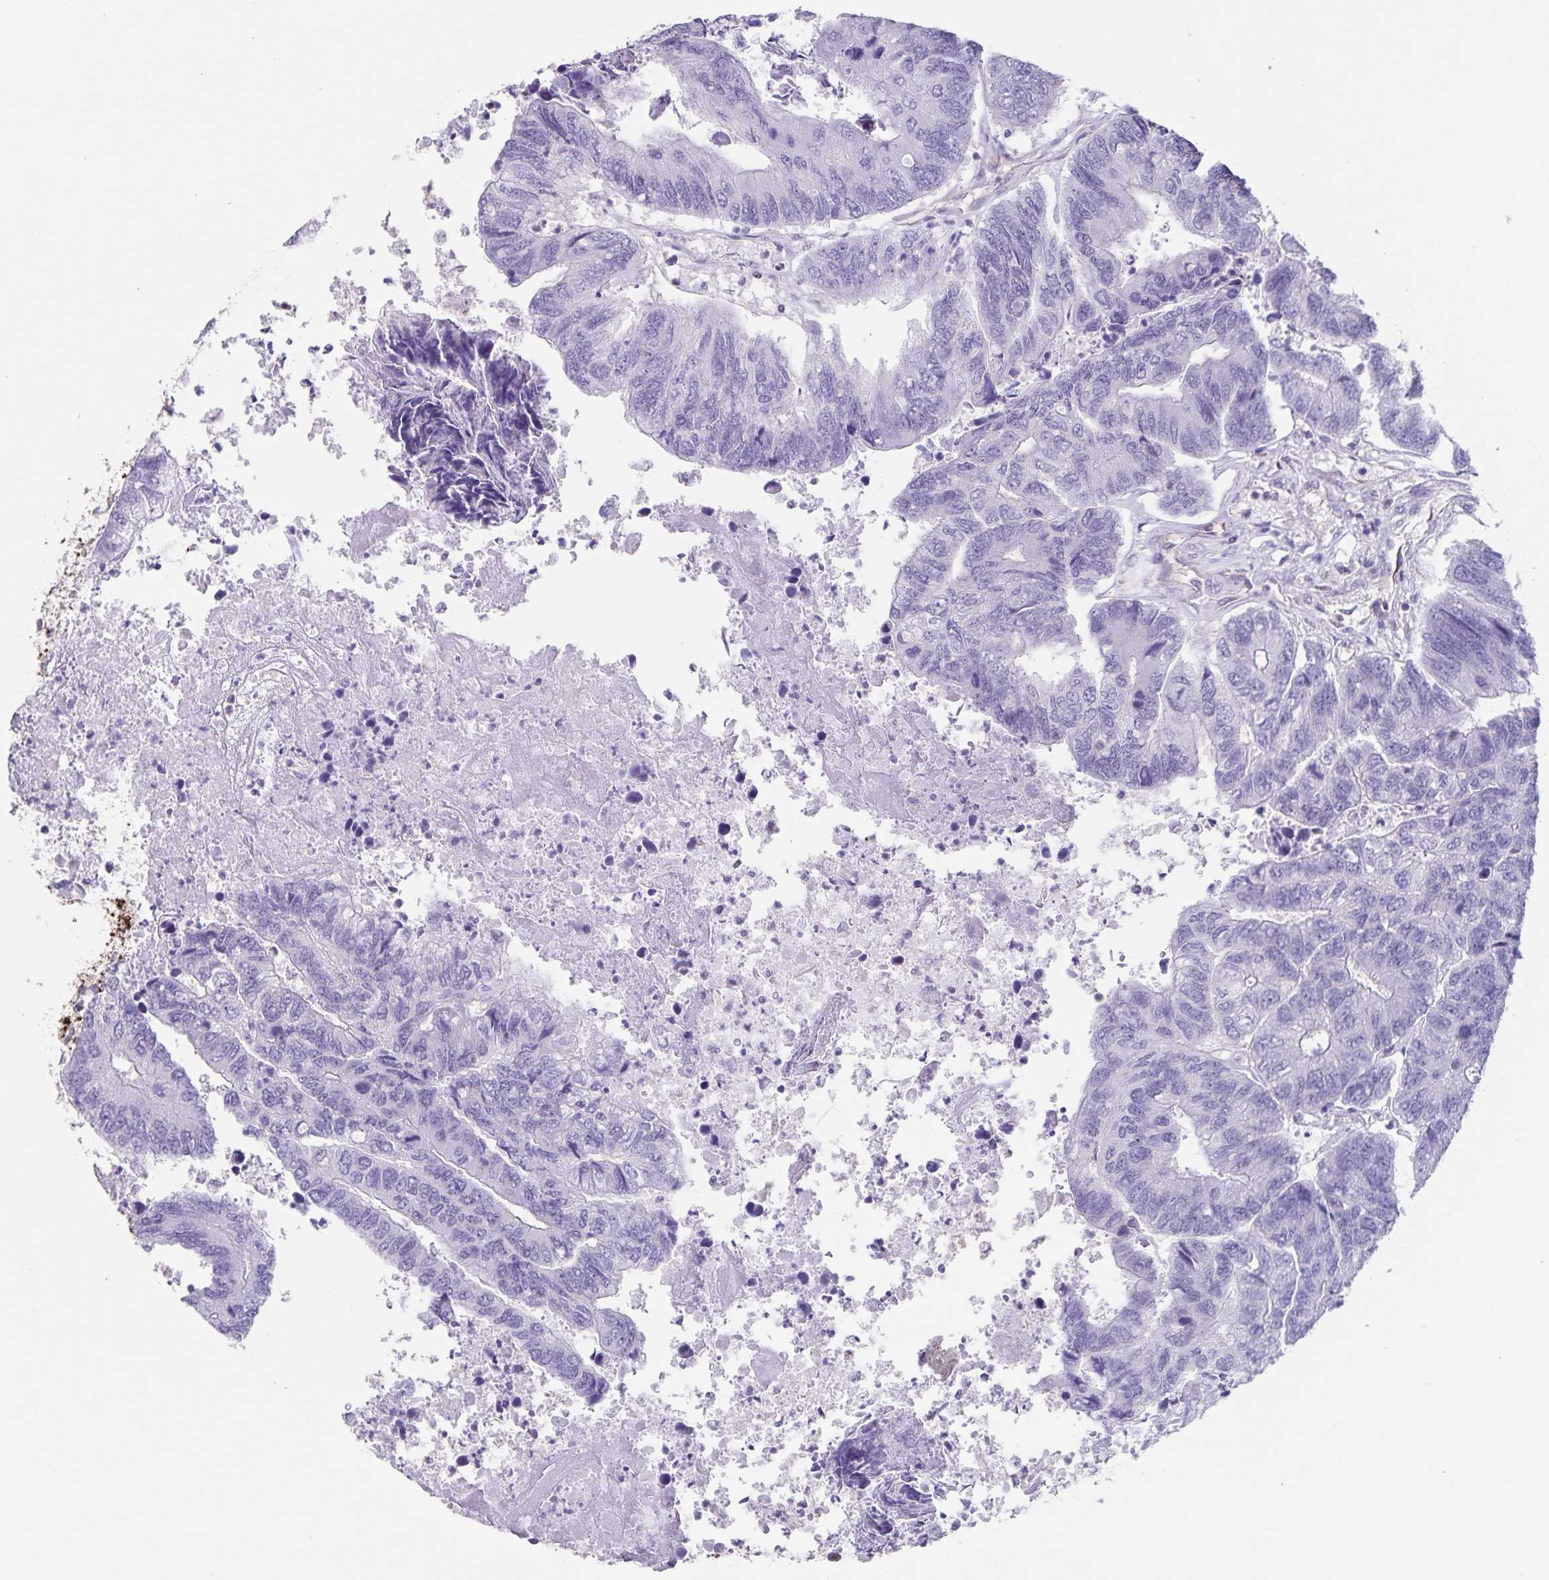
{"staining": {"intensity": "negative", "quantity": "none", "location": "none"}, "tissue": "colorectal cancer", "cell_type": "Tumor cells", "image_type": "cancer", "snomed": [{"axis": "morphology", "description": "Adenocarcinoma, NOS"}, {"axis": "topography", "description": "Colon"}], "caption": "IHC micrograph of human colorectal cancer (adenocarcinoma) stained for a protein (brown), which demonstrates no expression in tumor cells. (DAB (3,3'-diaminobenzidine) immunohistochemistry, high magnification).", "gene": "SYNM", "patient": {"sex": "female", "age": 67}}